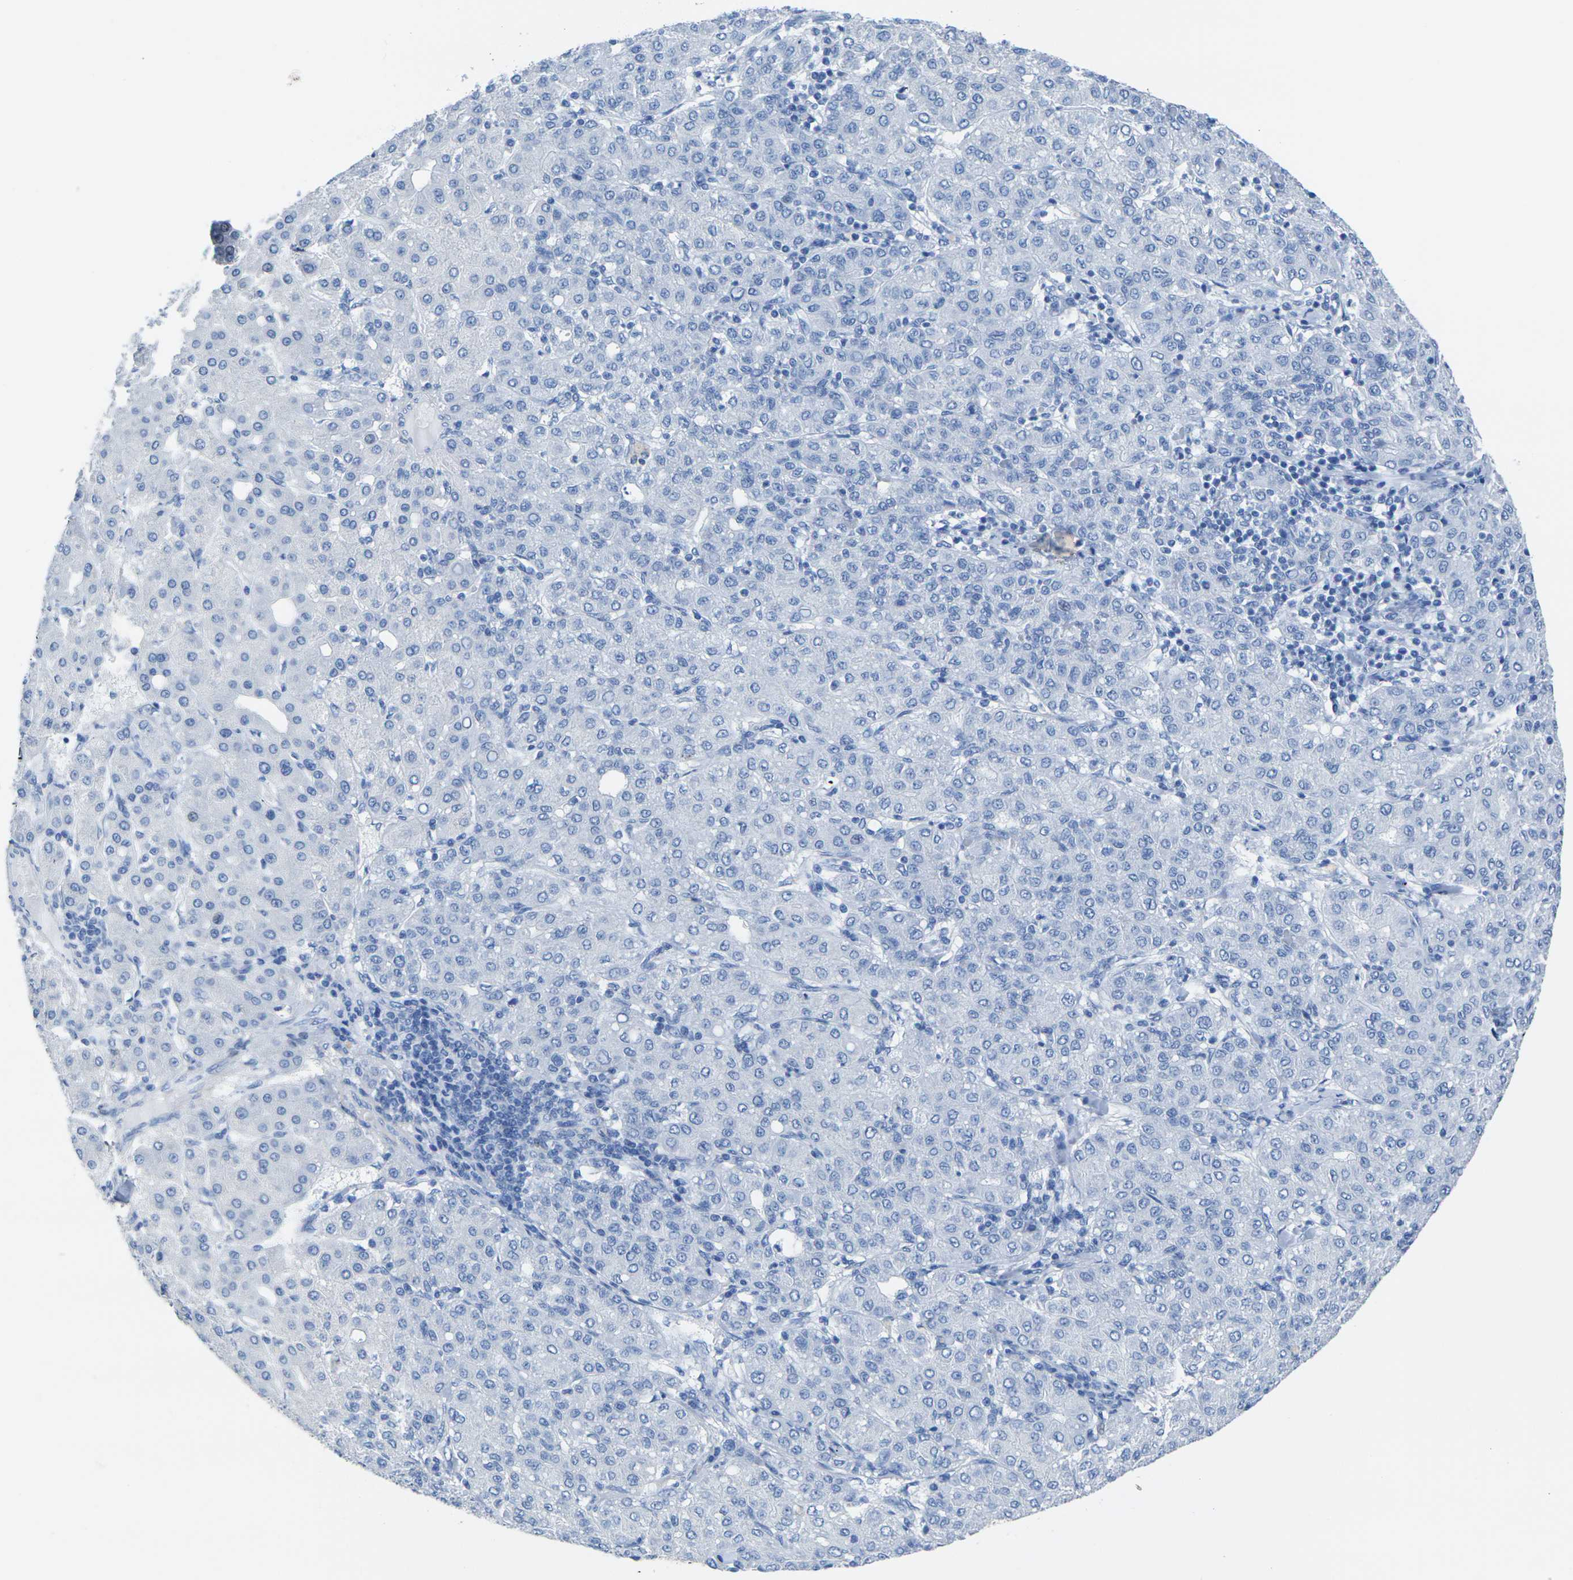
{"staining": {"intensity": "negative", "quantity": "none", "location": "none"}, "tissue": "liver cancer", "cell_type": "Tumor cells", "image_type": "cancer", "snomed": [{"axis": "morphology", "description": "Carcinoma, Hepatocellular, NOS"}, {"axis": "topography", "description": "Liver"}], "caption": "The image displays no significant staining in tumor cells of liver hepatocellular carcinoma.", "gene": "CNN1", "patient": {"sex": "male", "age": 65}}